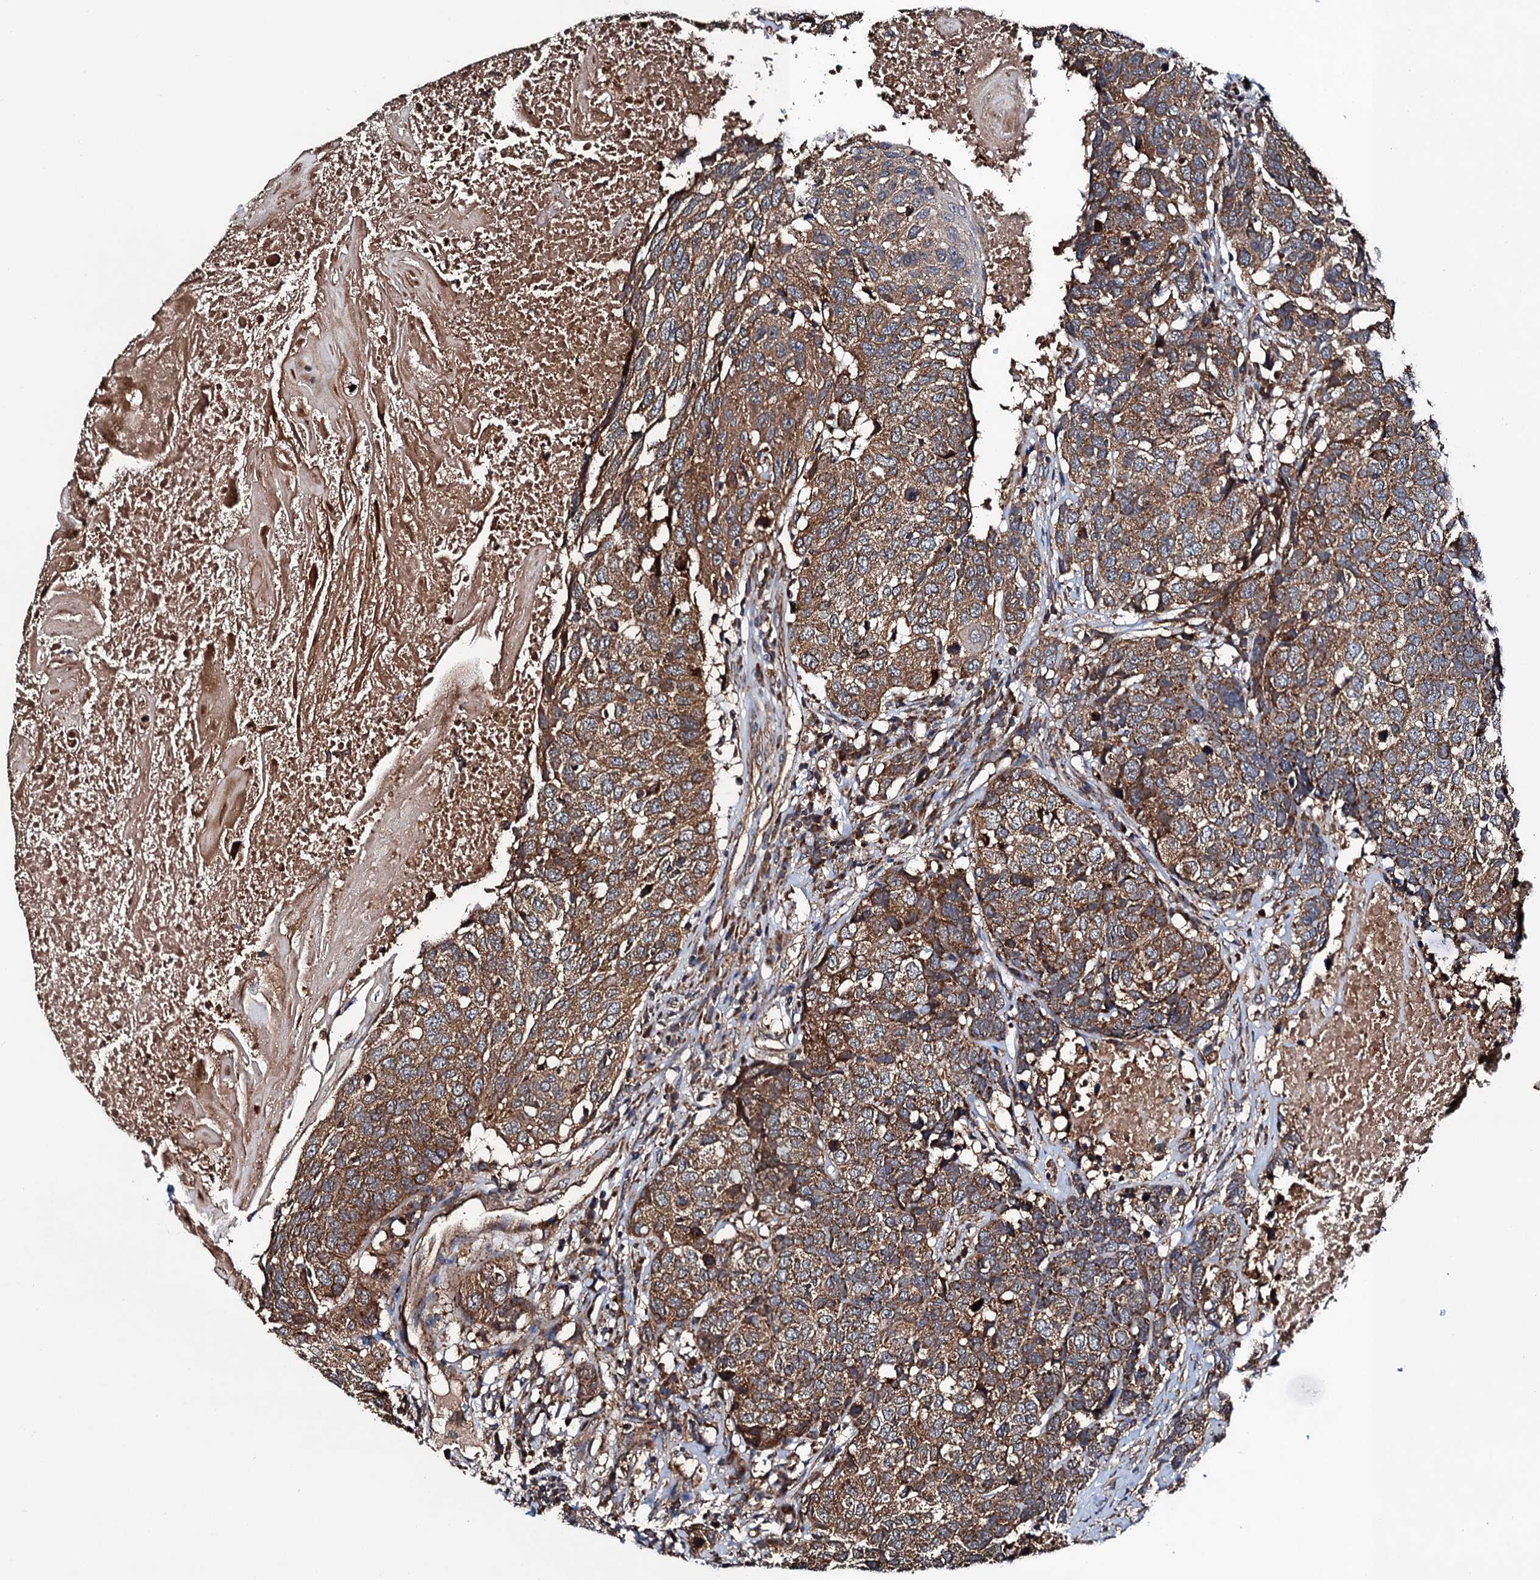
{"staining": {"intensity": "moderate", "quantity": ">75%", "location": "cytoplasmic/membranous"}, "tissue": "head and neck cancer", "cell_type": "Tumor cells", "image_type": "cancer", "snomed": [{"axis": "morphology", "description": "Squamous cell carcinoma, NOS"}, {"axis": "topography", "description": "Head-Neck"}], "caption": "Protein staining displays moderate cytoplasmic/membranous expression in about >75% of tumor cells in head and neck cancer (squamous cell carcinoma). (brown staining indicates protein expression, while blue staining denotes nuclei).", "gene": "NEK1", "patient": {"sex": "male", "age": 66}}